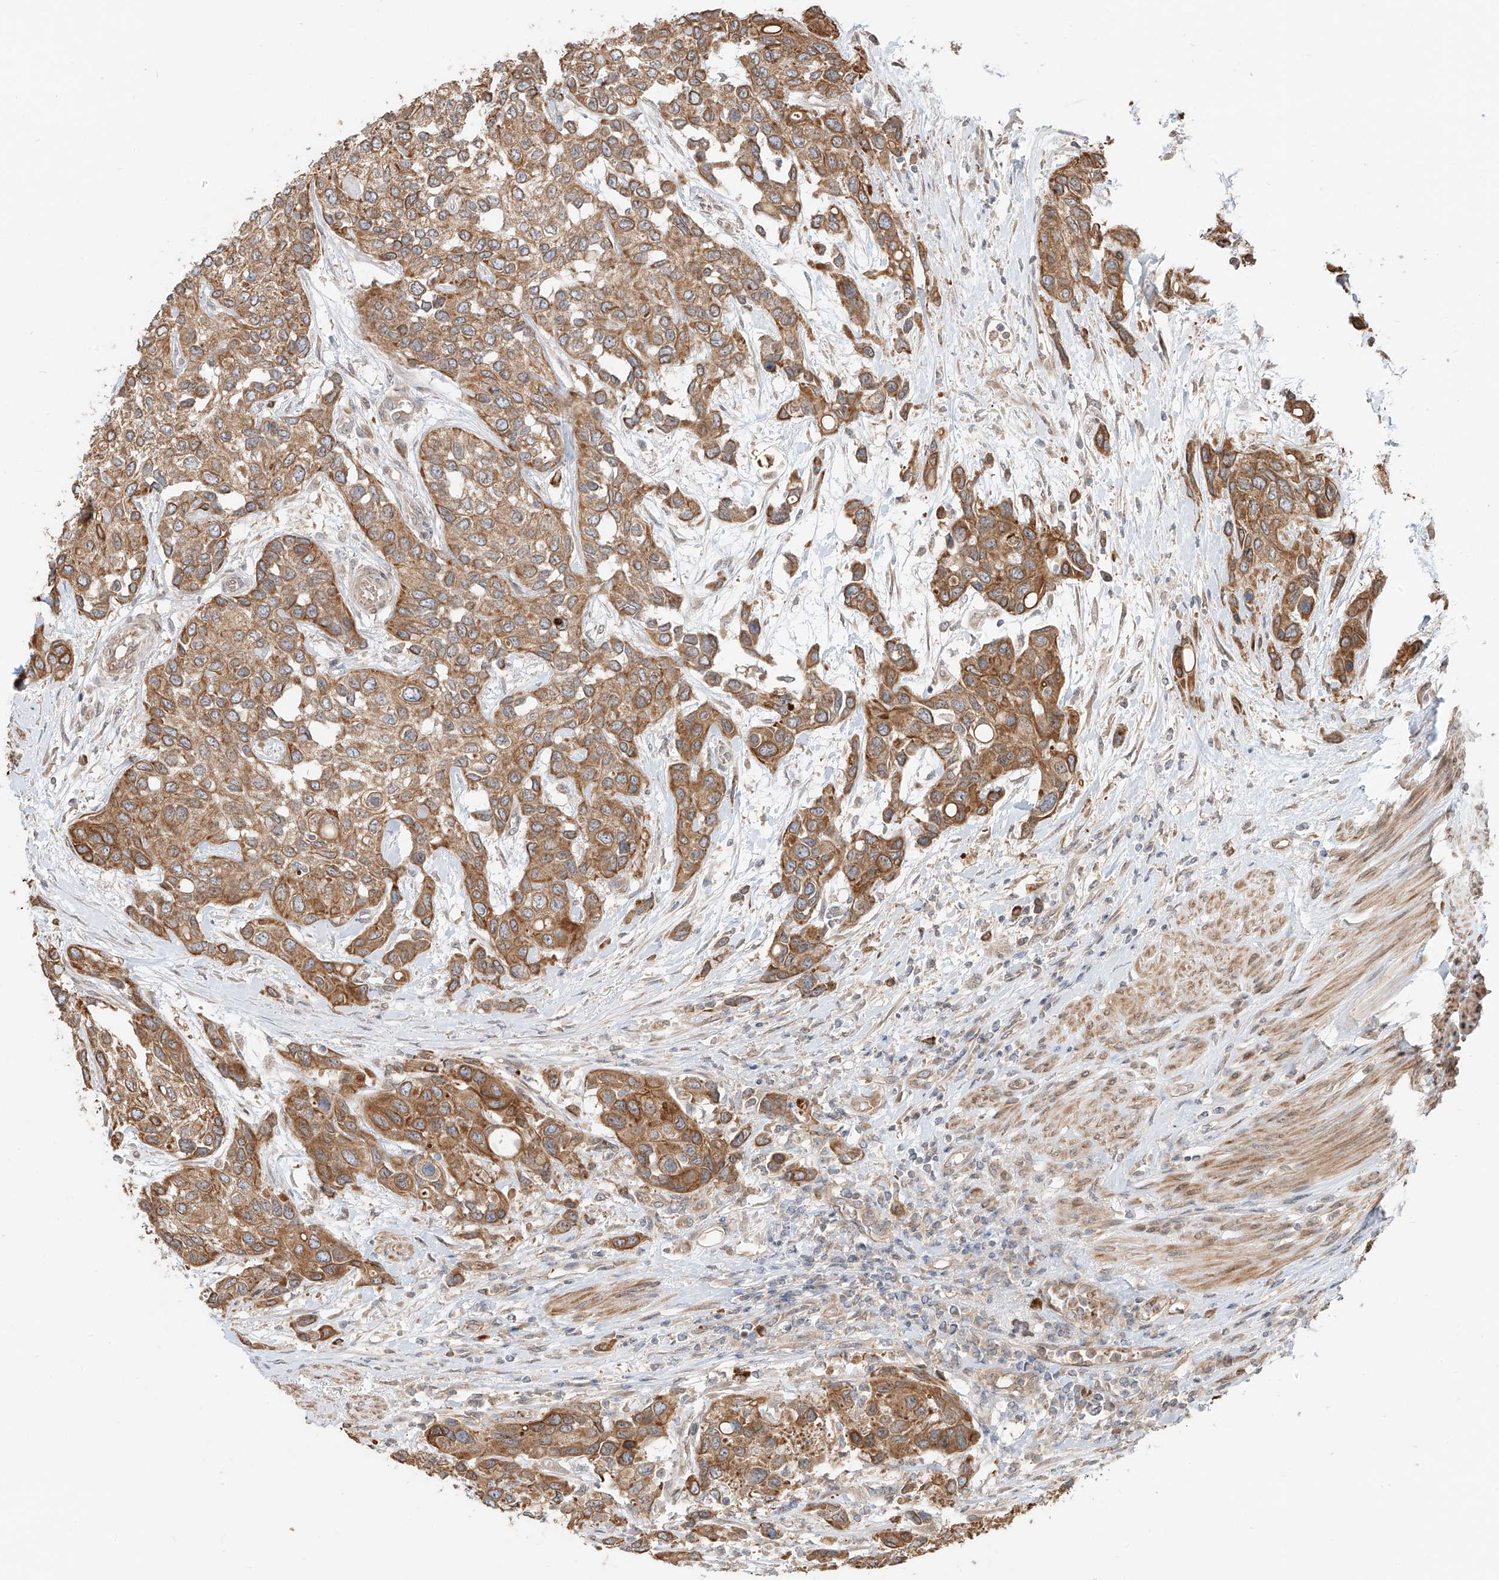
{"staining": {"intensity": "moderate", "quantity": ">75%", "location": "cytoplasmic/membranous"}, "tissue": "urothelial cancer", "cell_type": "Tumor cells", "image_type": "cancer", "snomed": [{"axis": "morphology", "description": "Normal tissue, NOS"}, {"axis": "morphology", "description": "Urothelial carcinoma, High grade"}, {"axis": "topography", "description": "Vascular tissue"}, {"axis": "topography", "description": "Urinary bladder"}], "caption": "Immunohistochemical staining of high-grade urothelial carcinoma displays medium levels of moderate cytoplasmic/membranous expression in about >75% of tumor cells. (Stains: DAB (3,3'-diaminobenzidine) in brown, nuclei in blue, Microscopy: brightfield microscopy at high magnification).", "gene": "CEP162", "patient": {"sex": "female", "age": 56}}